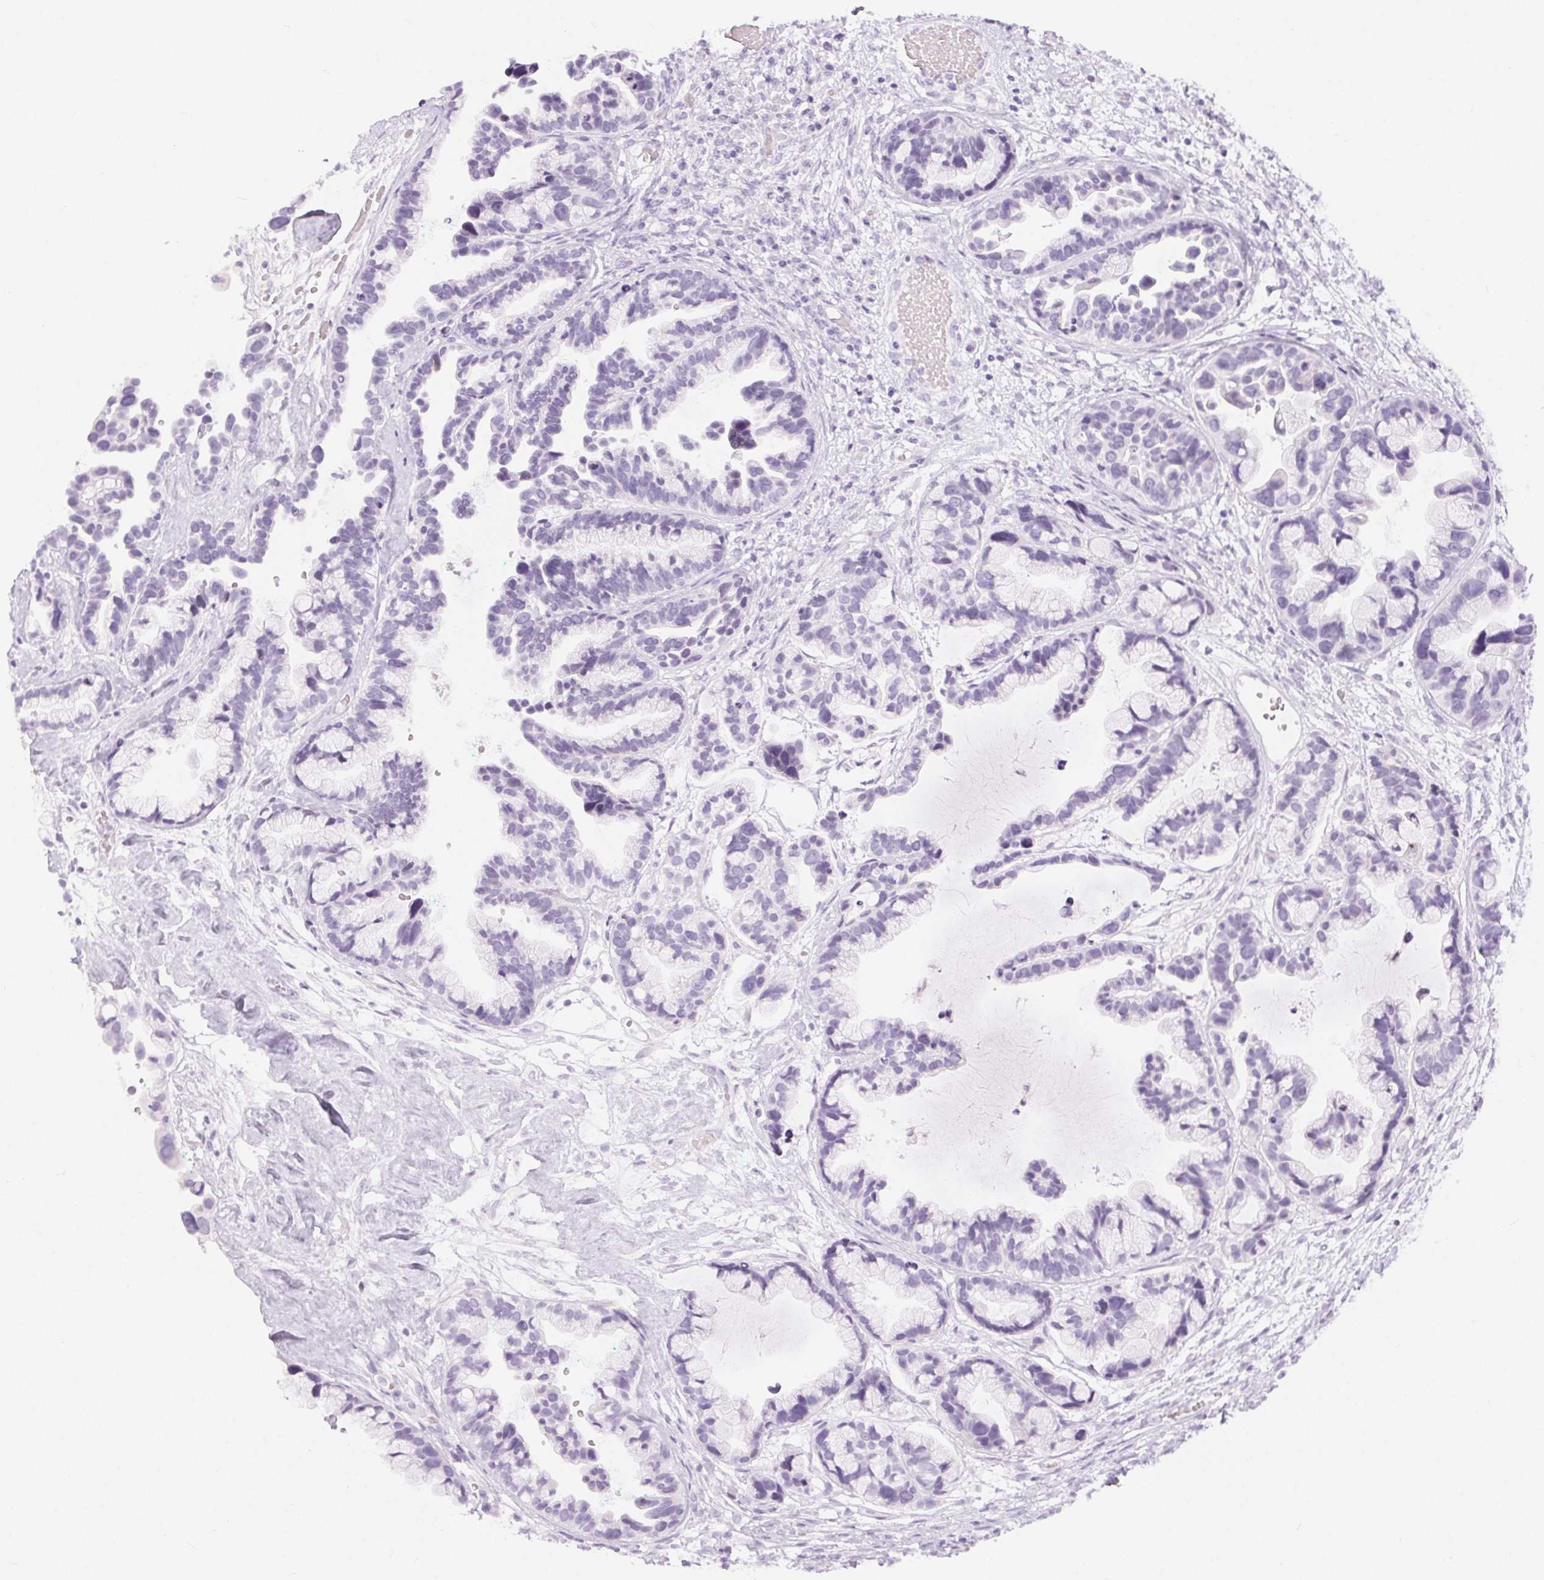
{"staining": {"intensity": "negative", "quantity": "none", "location": "none"}, "tissue": "ovarian cancer", "cell_type": "Tumor cells", "image_type": "cancer", "snomed": [{"axis": "morphology", "description": "Cystadenocarcinoma, serous, NOS"}, {"axis": "topography", "description": "Ovary"}], "caption": "There is no significant expression in tumor cells of ovarian cancer.", "gene": "BEND2", "patient": {"sex": "female", "age": 56}}